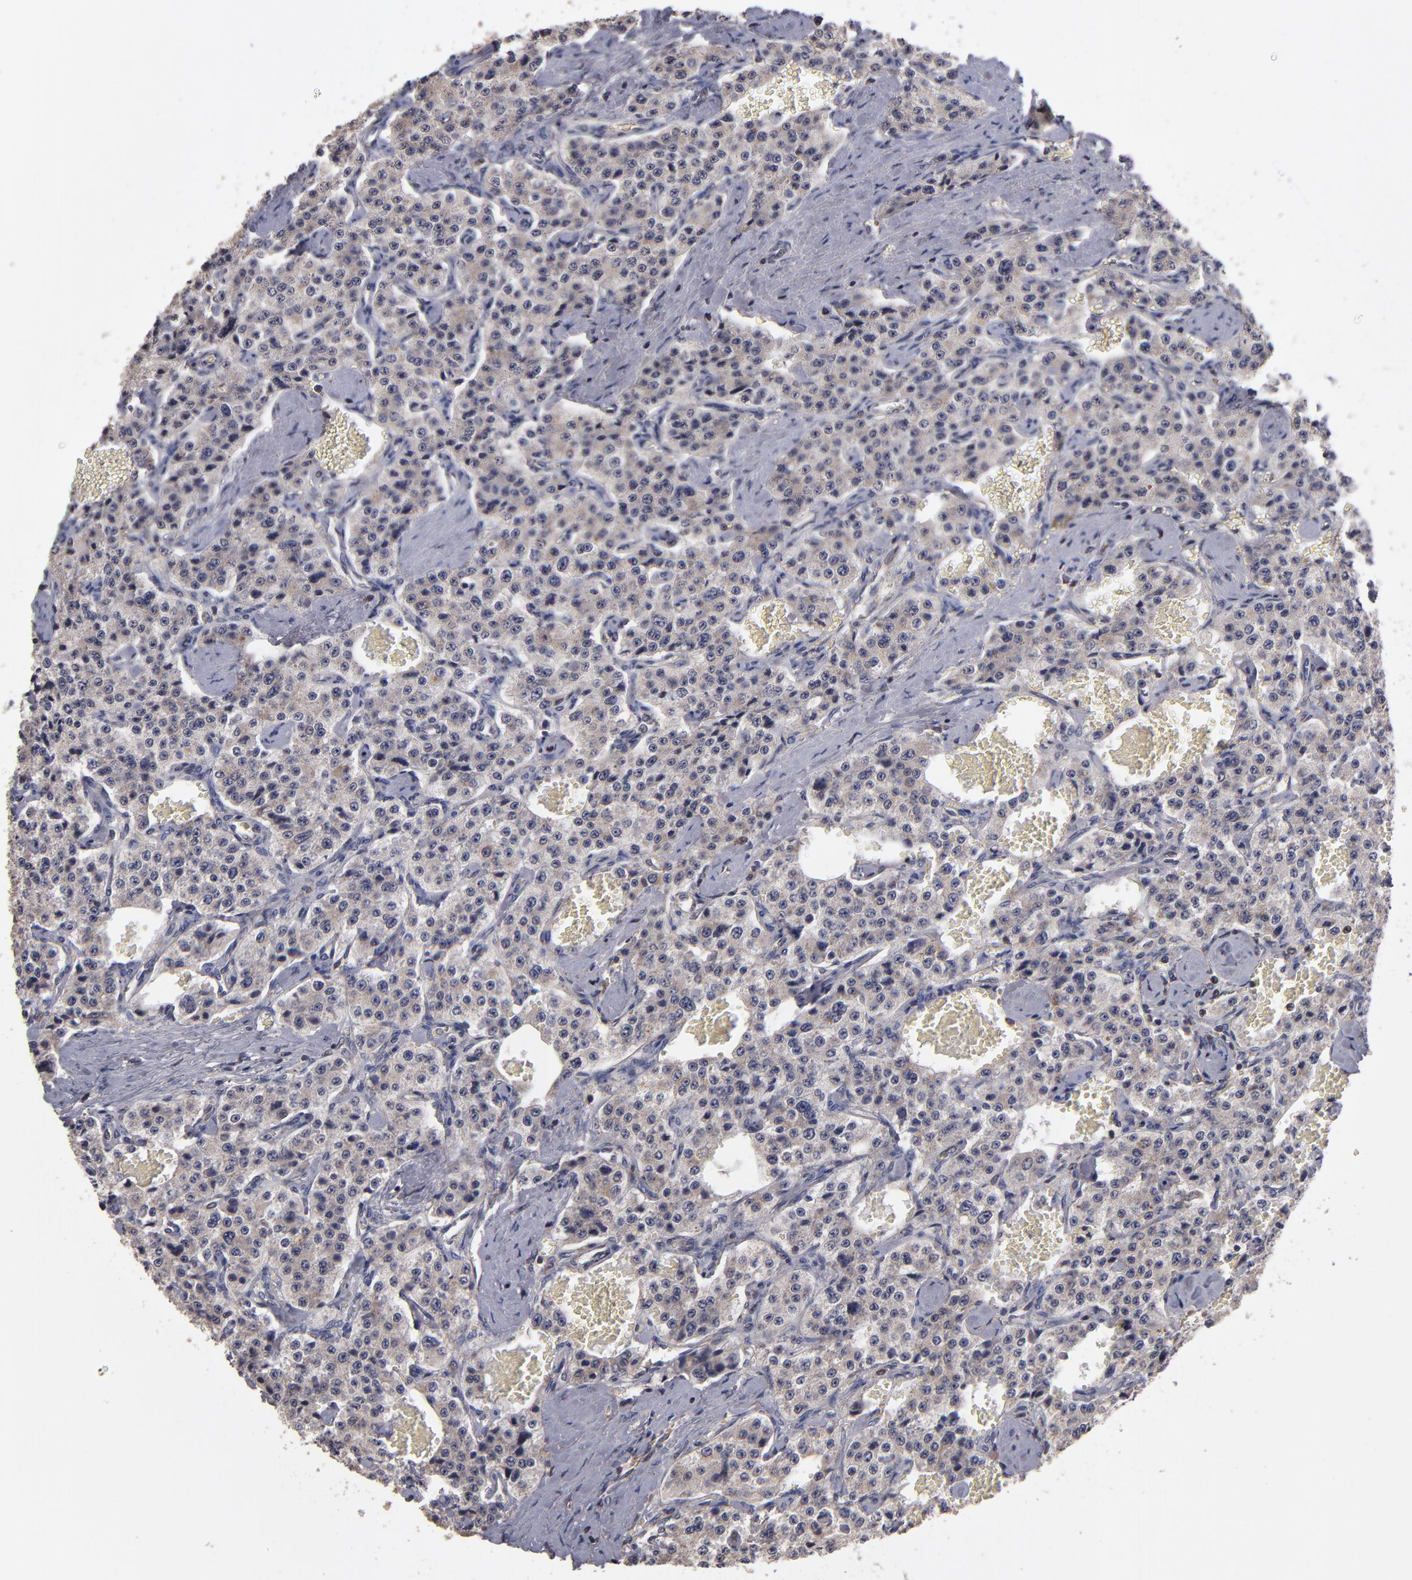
{"staining": {"intensity": "weak", "quantity": "25%-75%", "location": "cytoplasmic/membranous"}, "tissue": "carcinoid", "cell_type": "Tumor cells", "image_type": "cancer", "snomed": [{"axis": "morphology", "description": "Carcinoid, malignant, NOS"}, {"axis": "topography", "description": "Small intestine"}], "caption": "Tumor cells show low levels of weak cytoplasmic/membranous positivity in about 25%-75% of cells in human carcinoid.", "gene": "NF2", "patient": {"sex": "male", "age": 52}}